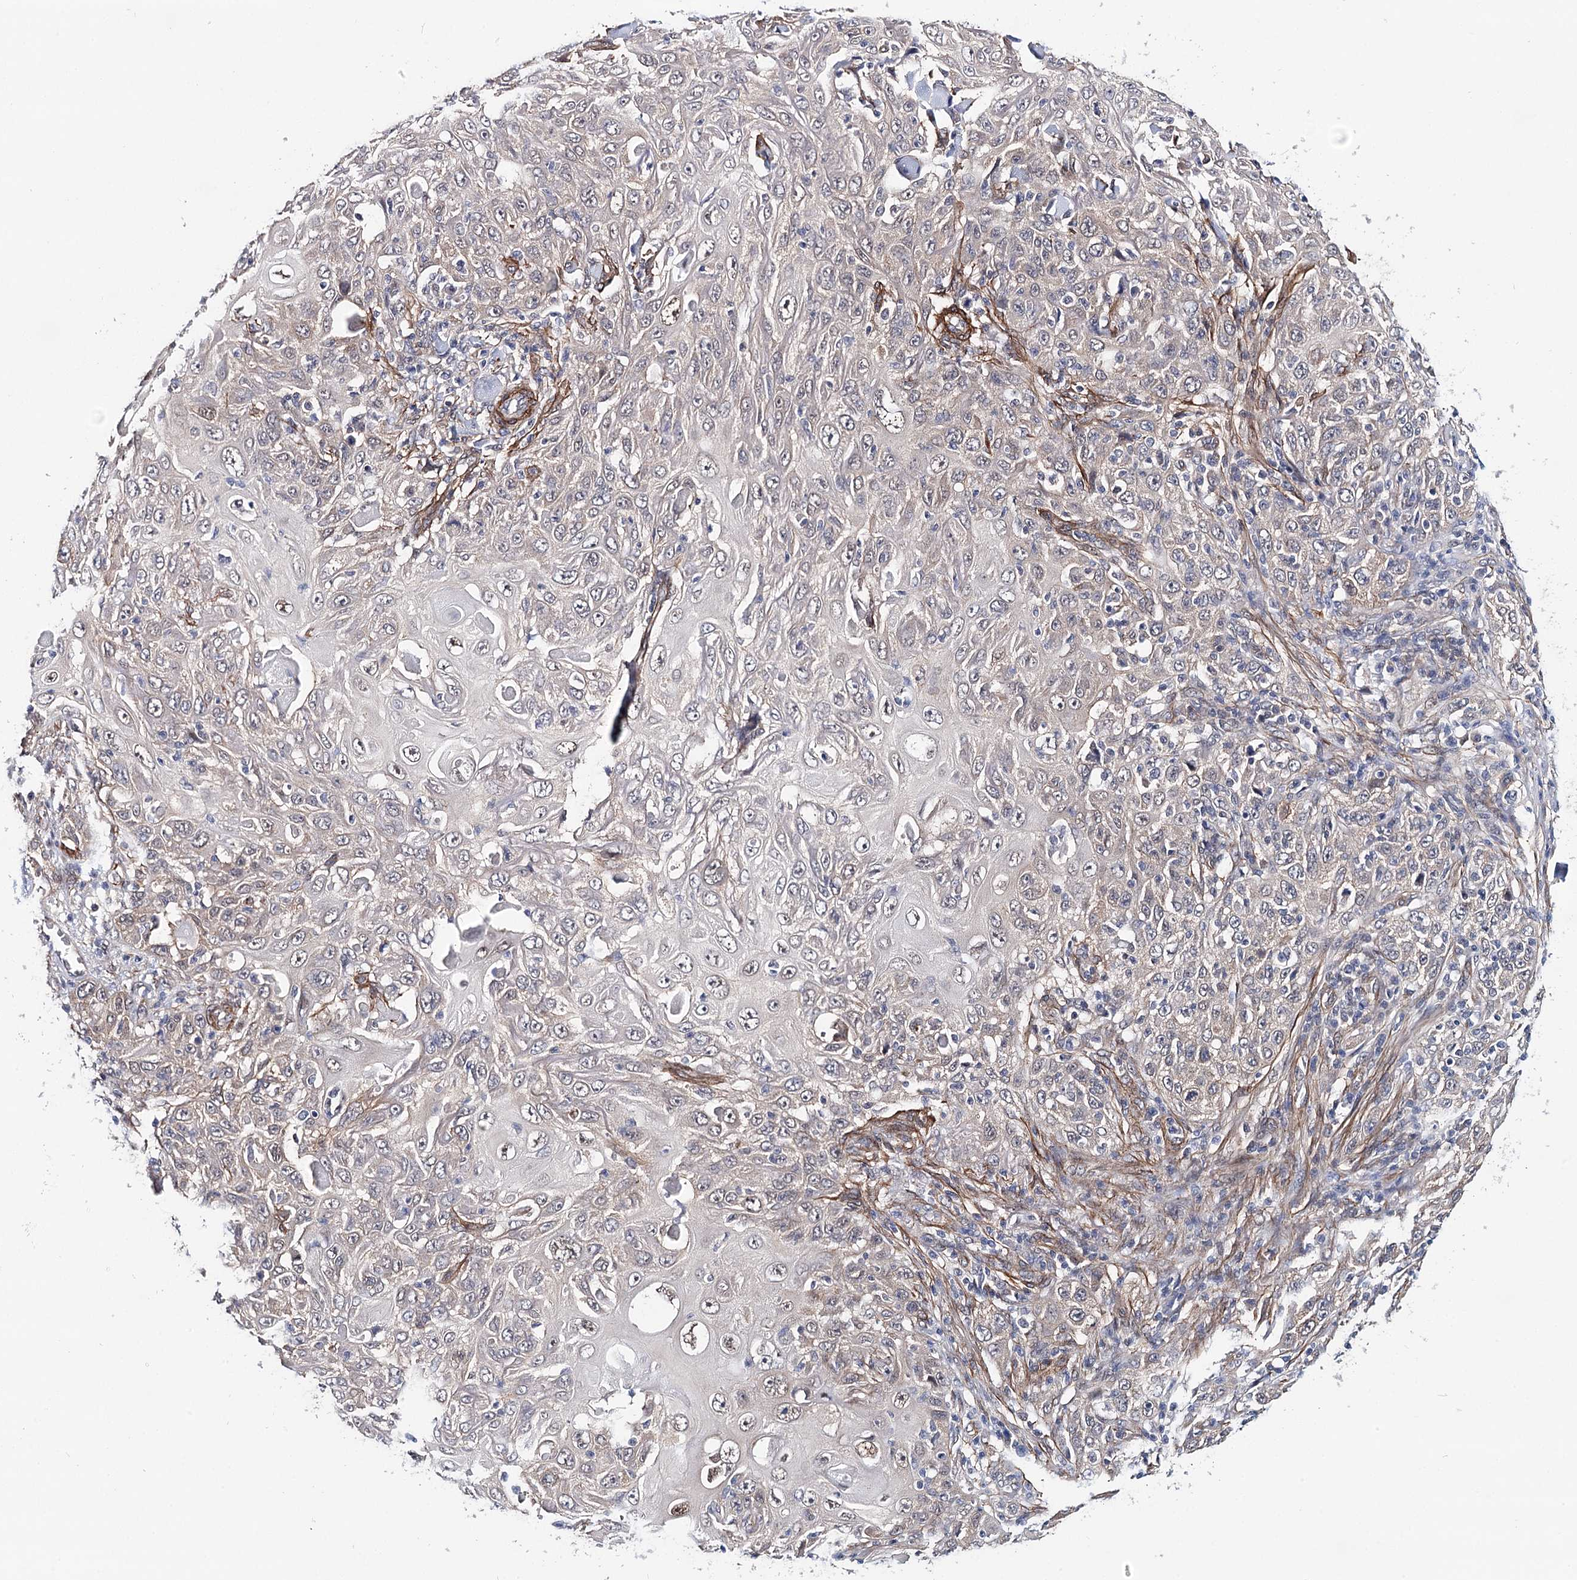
{"staining": {"intensity": "negative", "quantity": "none", "location": "none"}, "tissue": "skin cancer", "cell_type": "Tumor cells", "image_type": "cancer", "snomed": [{"axis": "morphology", "description": "Squamous cell carcinoma, NOS"}, {"axis": "topography", "description": "Skin"}], "caption": "Tumor cells show no significant protein staining in skin cancer.", "gene": "PPP2R5B", "patient": {"sex": "female", "age": 88}}